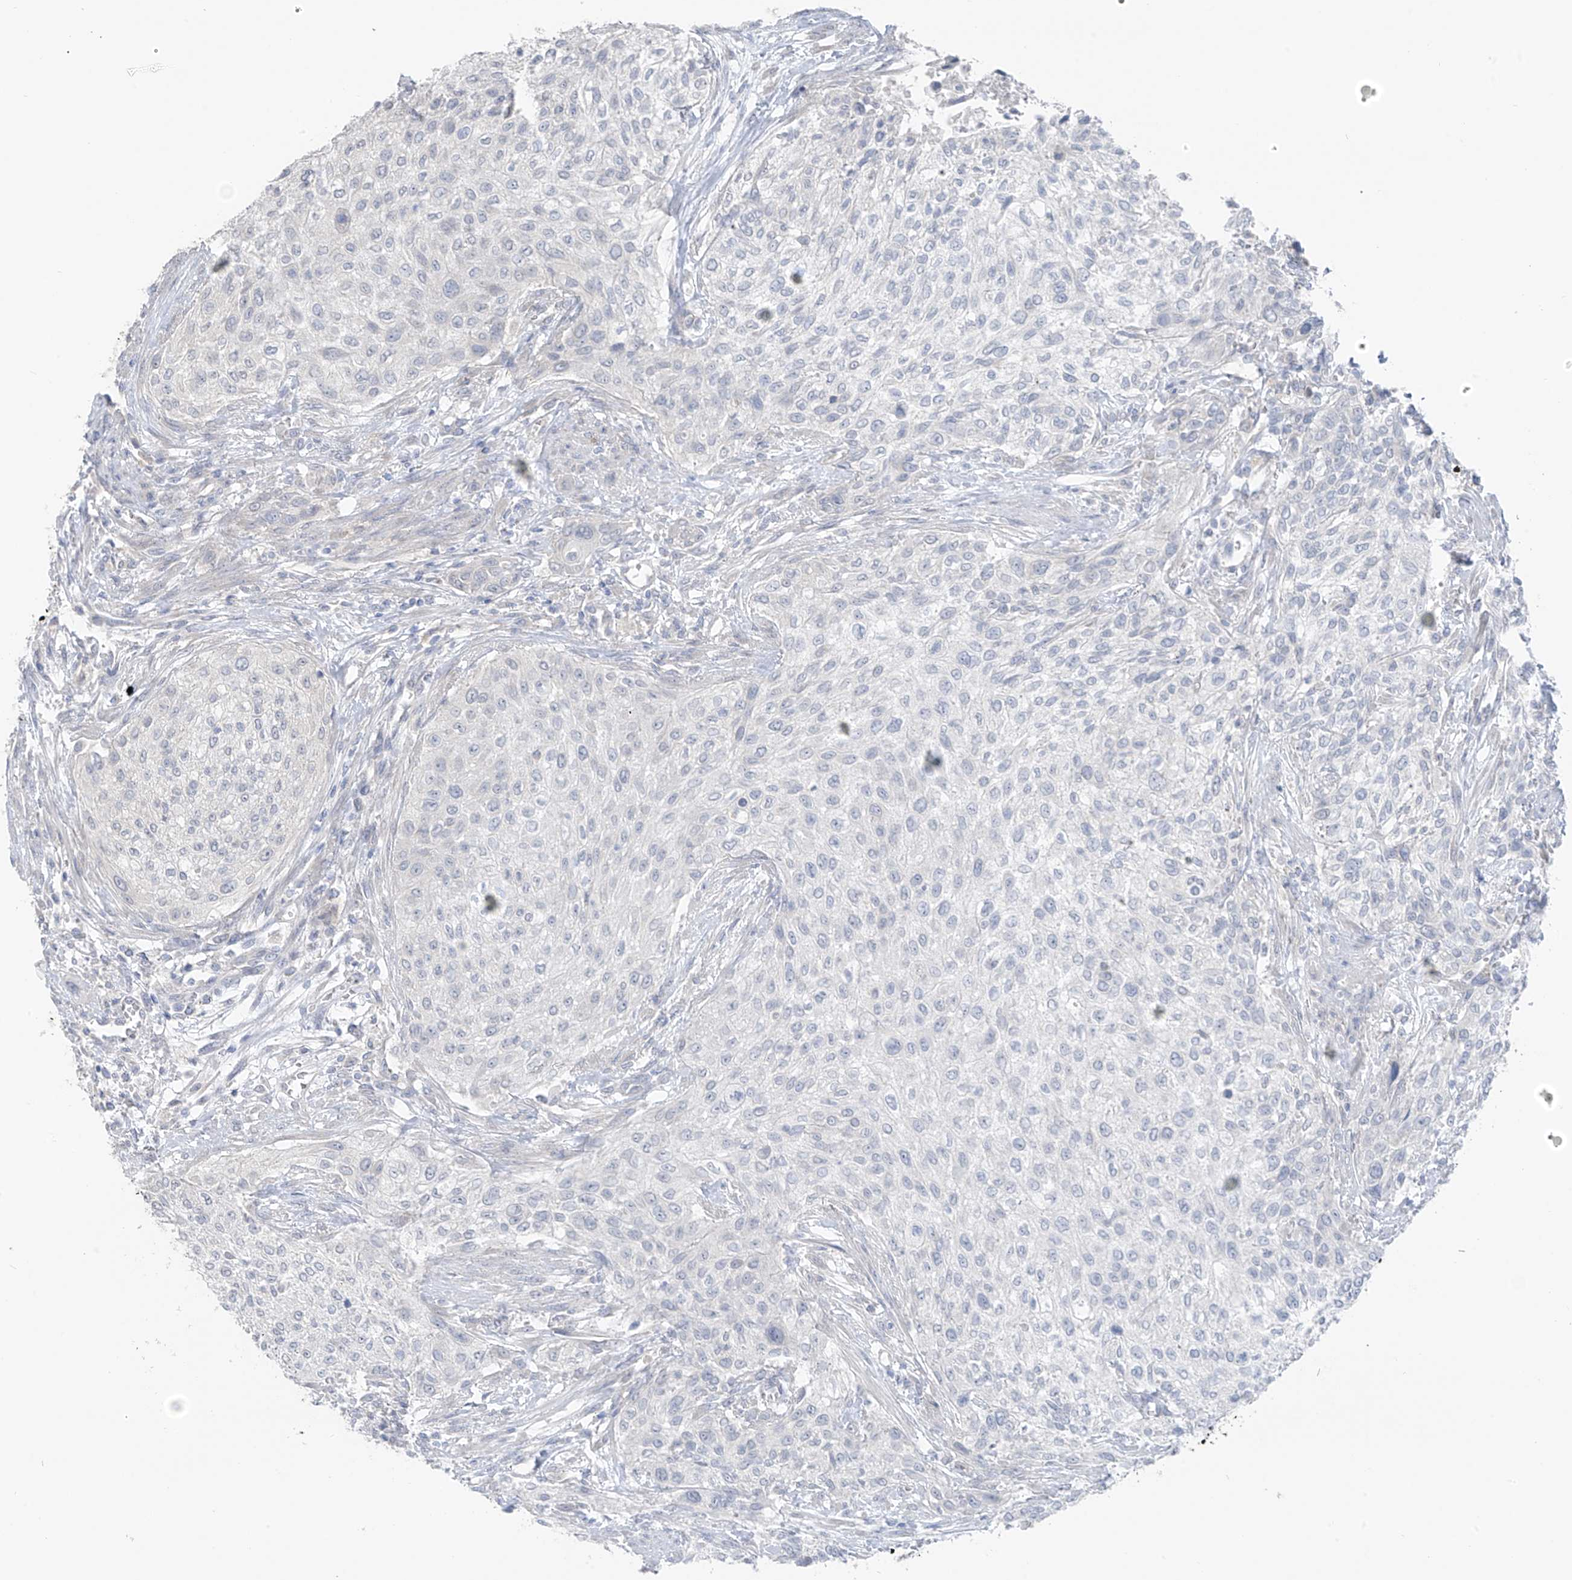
{"staining": {"intensity": "negative", "quantity": "none", "location": "none"}, "tissue": "urothelial cancer", "cell_type": "Tumor cells", "image_type": "cancer", "snomed": [{"axis": "morphology", "description": "Urothelial carcinoma, High grade"}, {"axis": "topography", "description": "Urinary bladder"}], "caption": "IHC histopathology image of neoplastic tissue: urothelial cancer stained with DAB (3,3'-diaminobenzidine) displays no significant protein positivity in tumor cells. Nuclei are stained in blue.", "gene": "NALCN", "patient": {"sex": "male", "age": 35}}